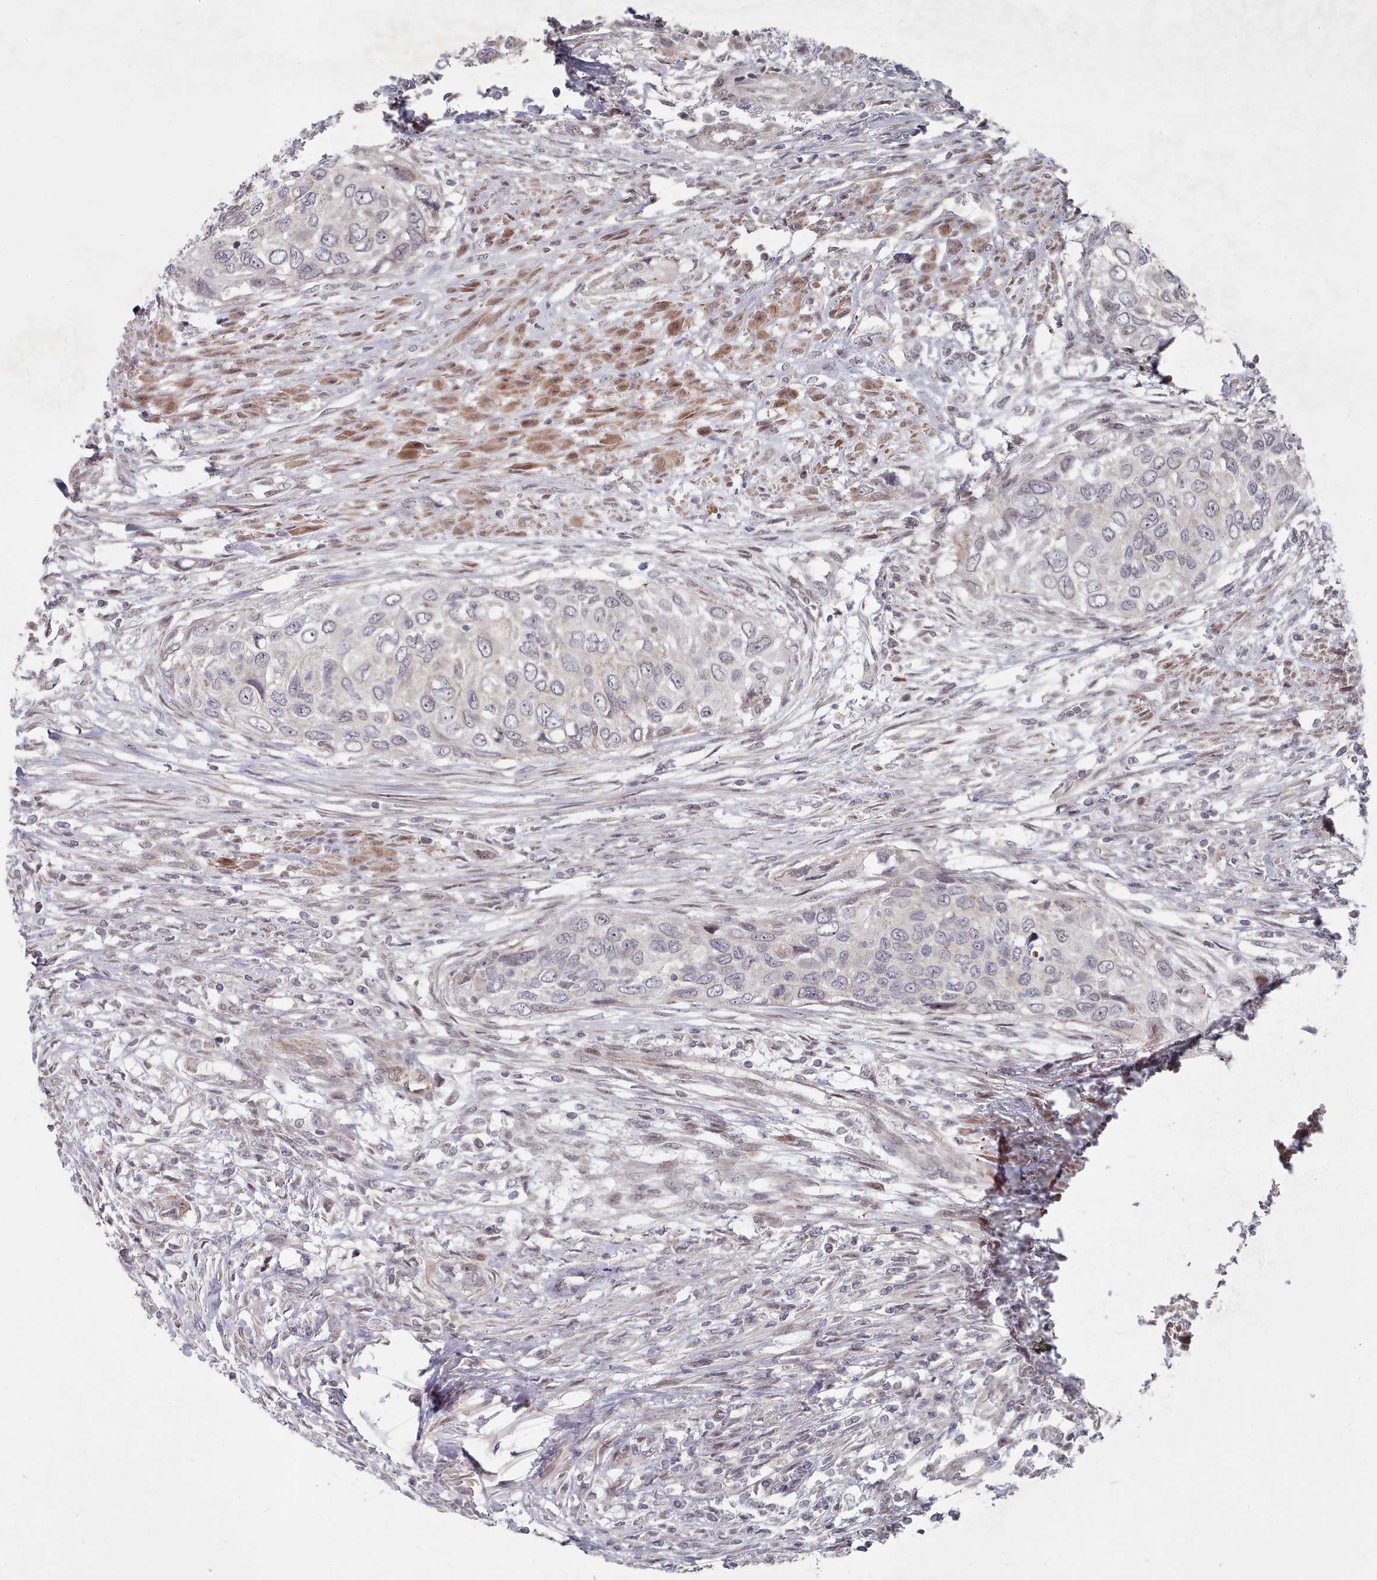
{"staining": {"intensity": "negative", "quantity": "none", "location": "none"}, "tissue": "urothelial cancer", "cell_type": "Tumor cells", "image_type": "cancer", "snomed": [{"axis": "morphology", "description": "Urothelial carcinoma, High grade"}, {"axis": "topography", "description": "Urinary bladder"}], "caption": "A high-resolution image shows IHC staining of urothelial cancer, which reveals no significant positivity in tumor cells.", "gene": "CPSF4", "patient": {"sex": "female", "age": 60}}